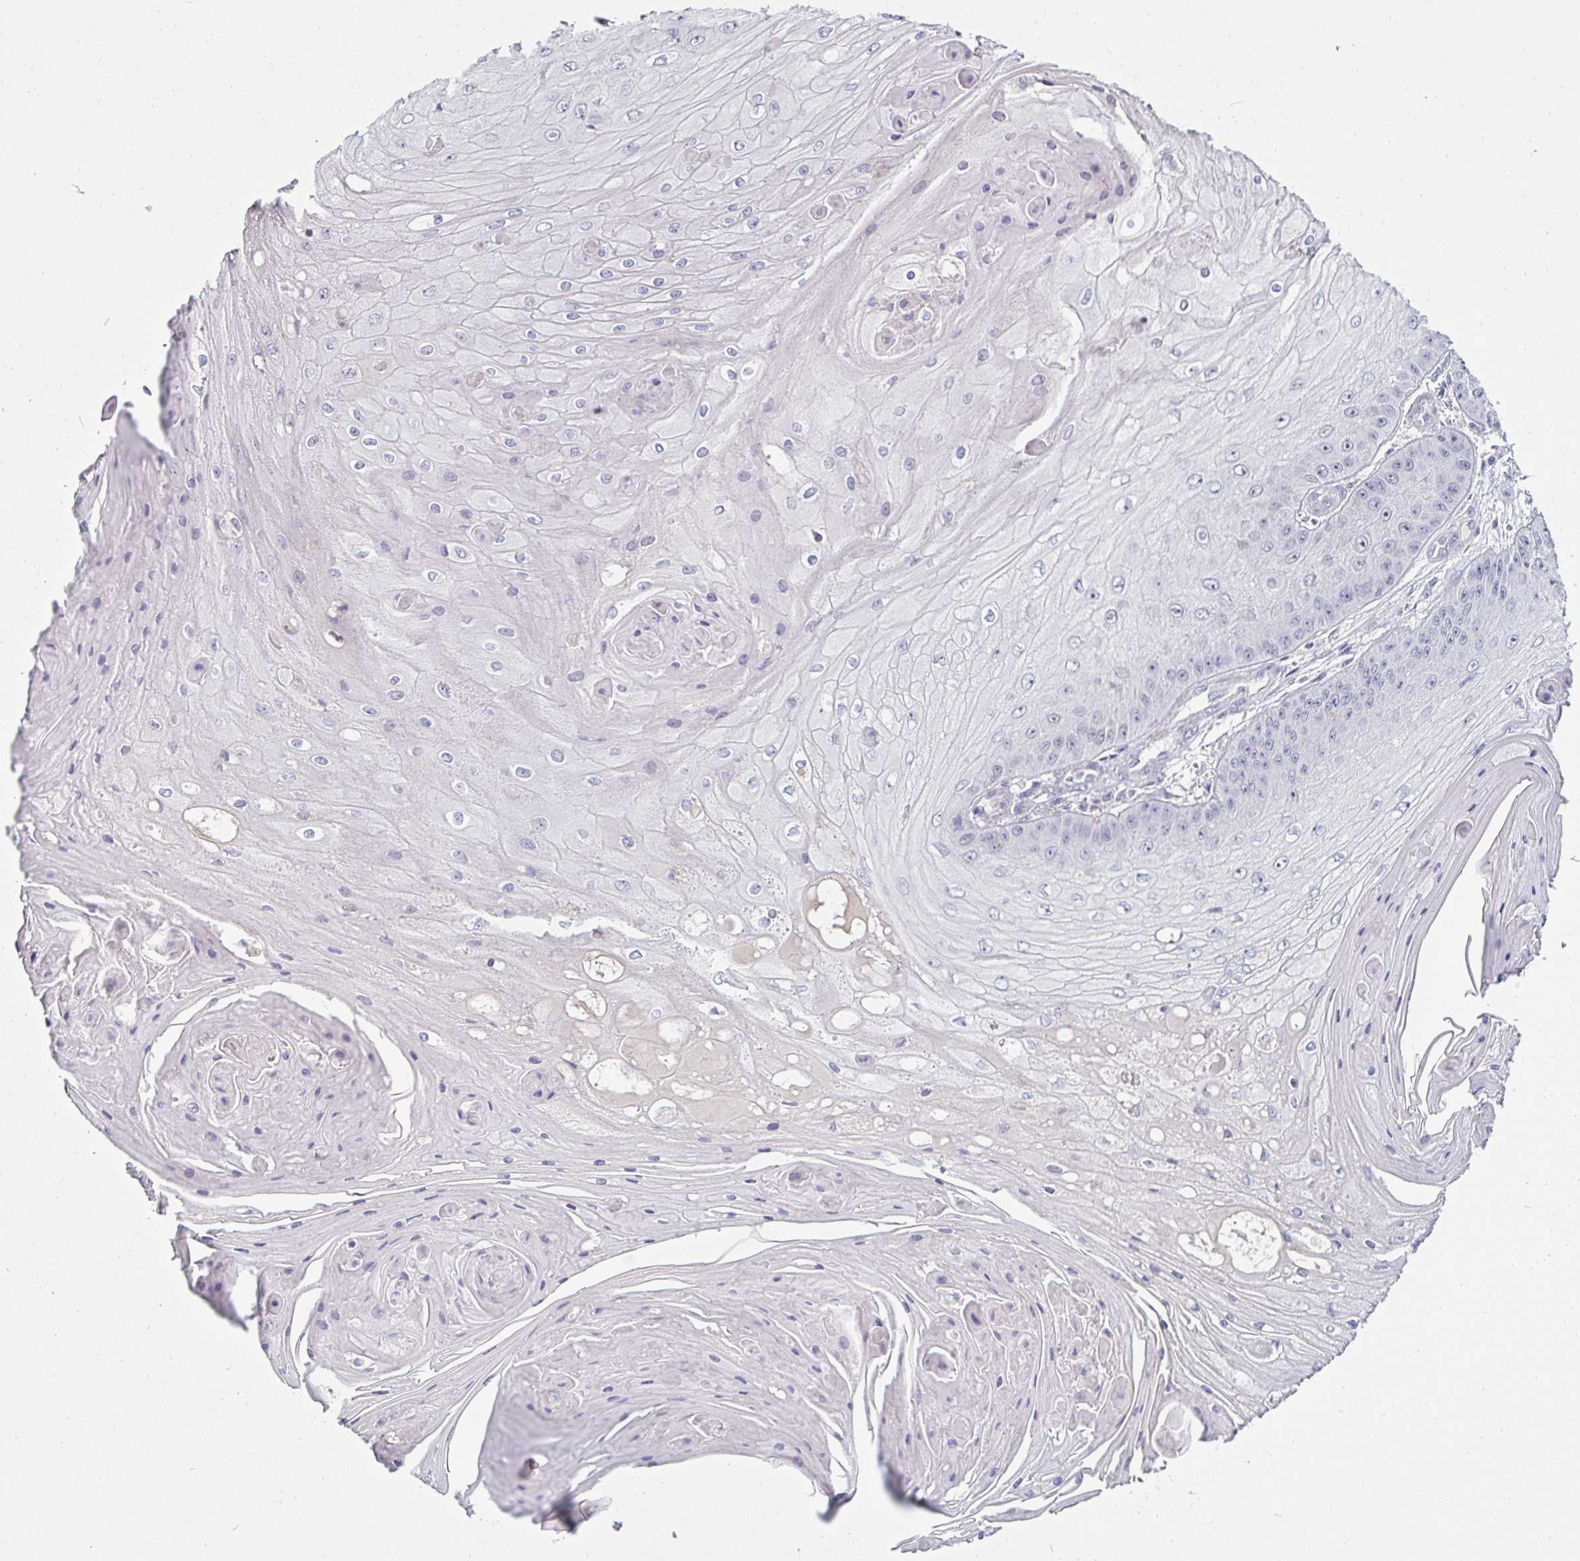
{"staining": {"intensity": "negative", "quantity": "none", "location": "none"}, "tissue": "skin cancer", "cell_type": "Tumor cells", "image_type": "cancer", "snomed": [{"axis": "morphology", "description": "Squamous cell carcinoma, NOS"}, {"axis": "topography", "description": "Skin"}], "caption": "Tumor cells show no significant expression in skin squamous cell carcinoma.", "gene": "PPFIA4", "patient": {"sex": "male", "age": 70}}